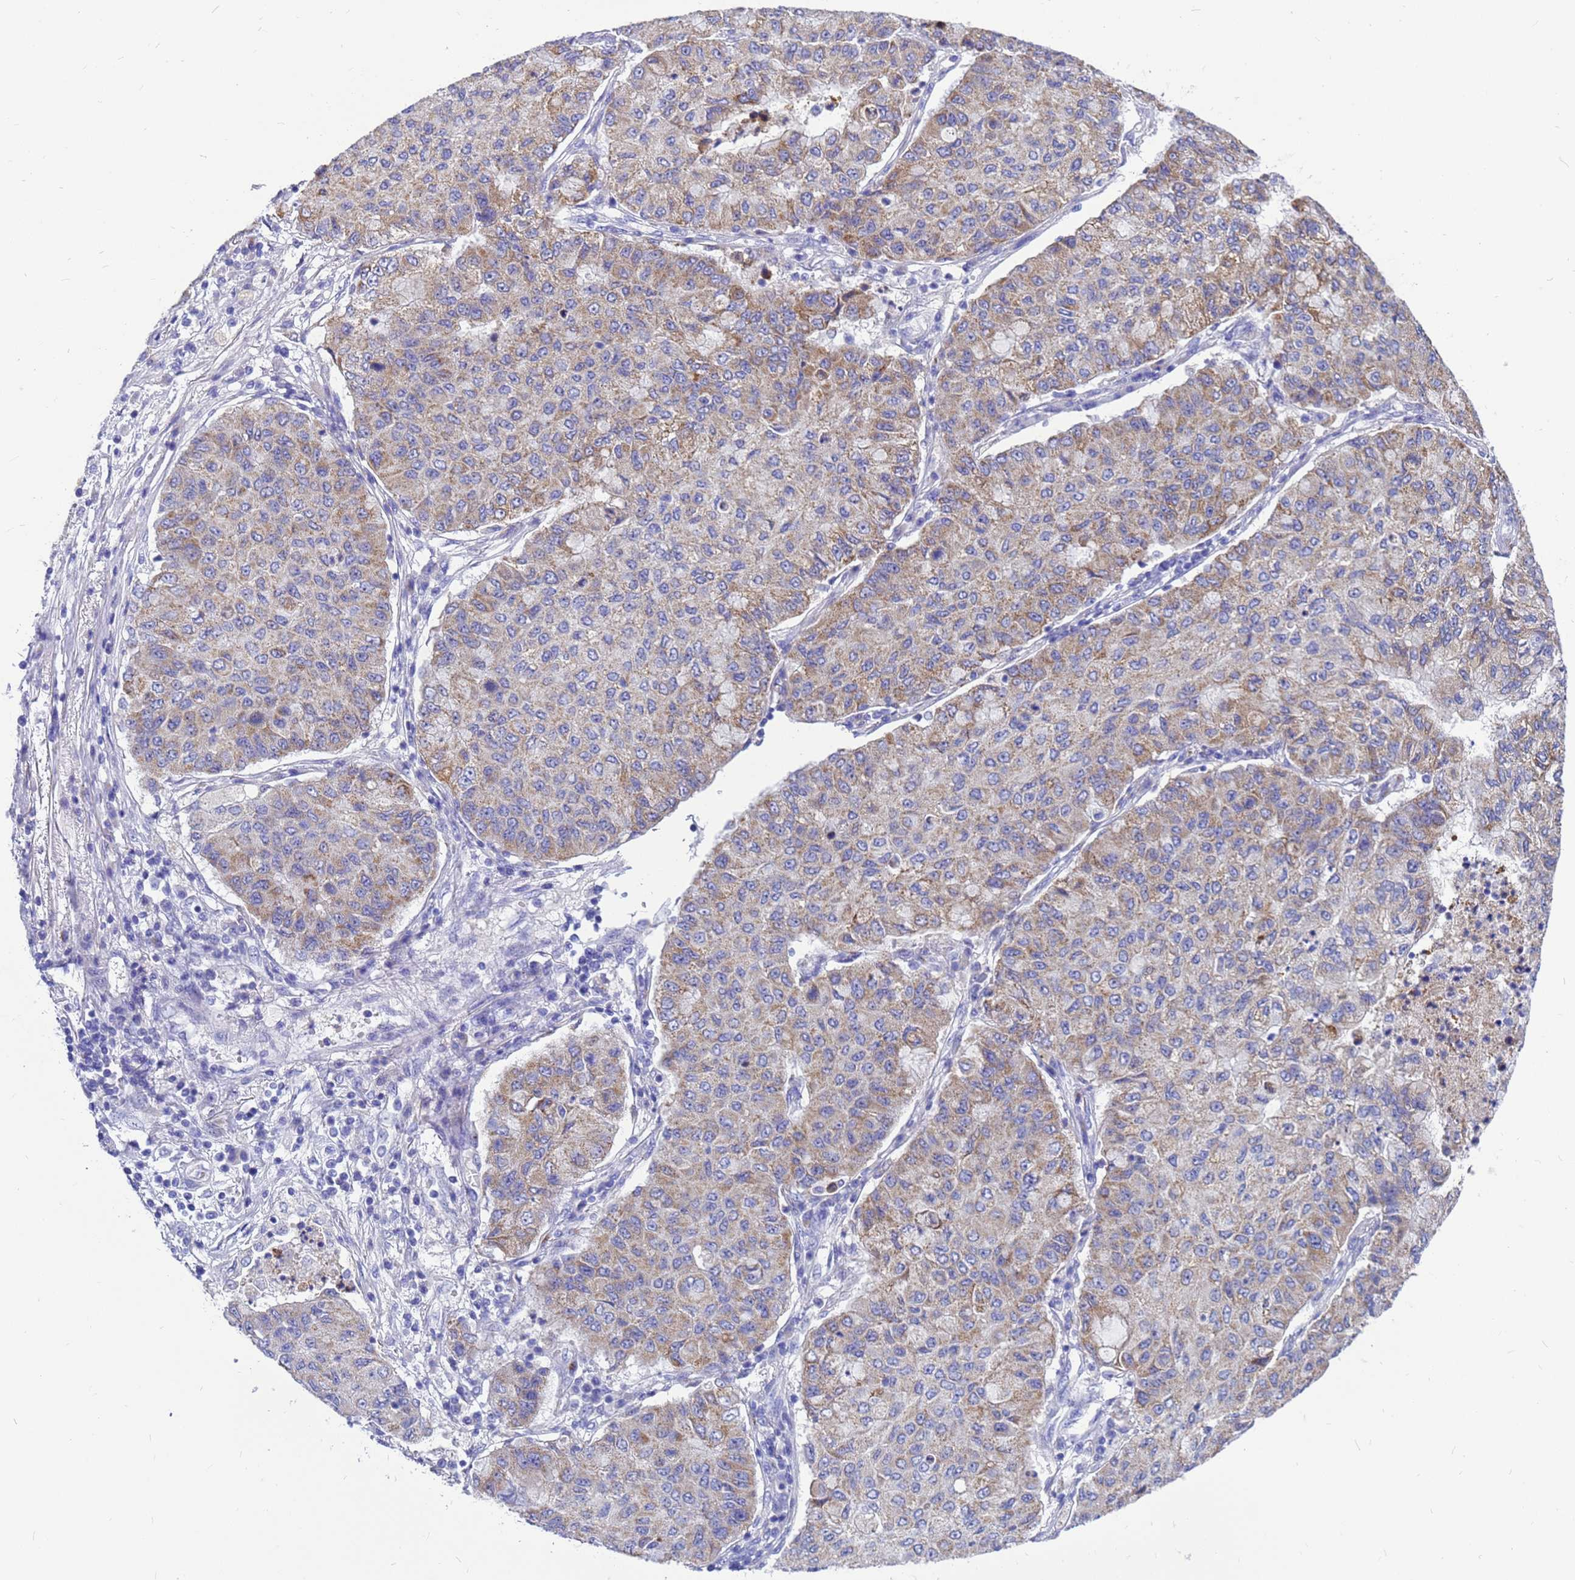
{"staining": {"intensity": "moderate", "quantity": "25%-75%", "location": "cytoplasmic/membranous"}, "tissue": "lung cancer", "cell_type": "Tumor cells", "image_type": "cancer", "snomed": [{"axis": "morphology", "description": "Squamous cell carcinoma, NOS"}, {"axis": "topography", "description": "Lung"}], "caption": "Immunohistochemical staining of lung squamous cell carcinoma demonstrates medium levels of moderate cytoplasmic/membranous positivity in approximately 25%-75% of tumor cells.", "gene": "OR52E2", "patient": {"sex": "male", "age": 74}}